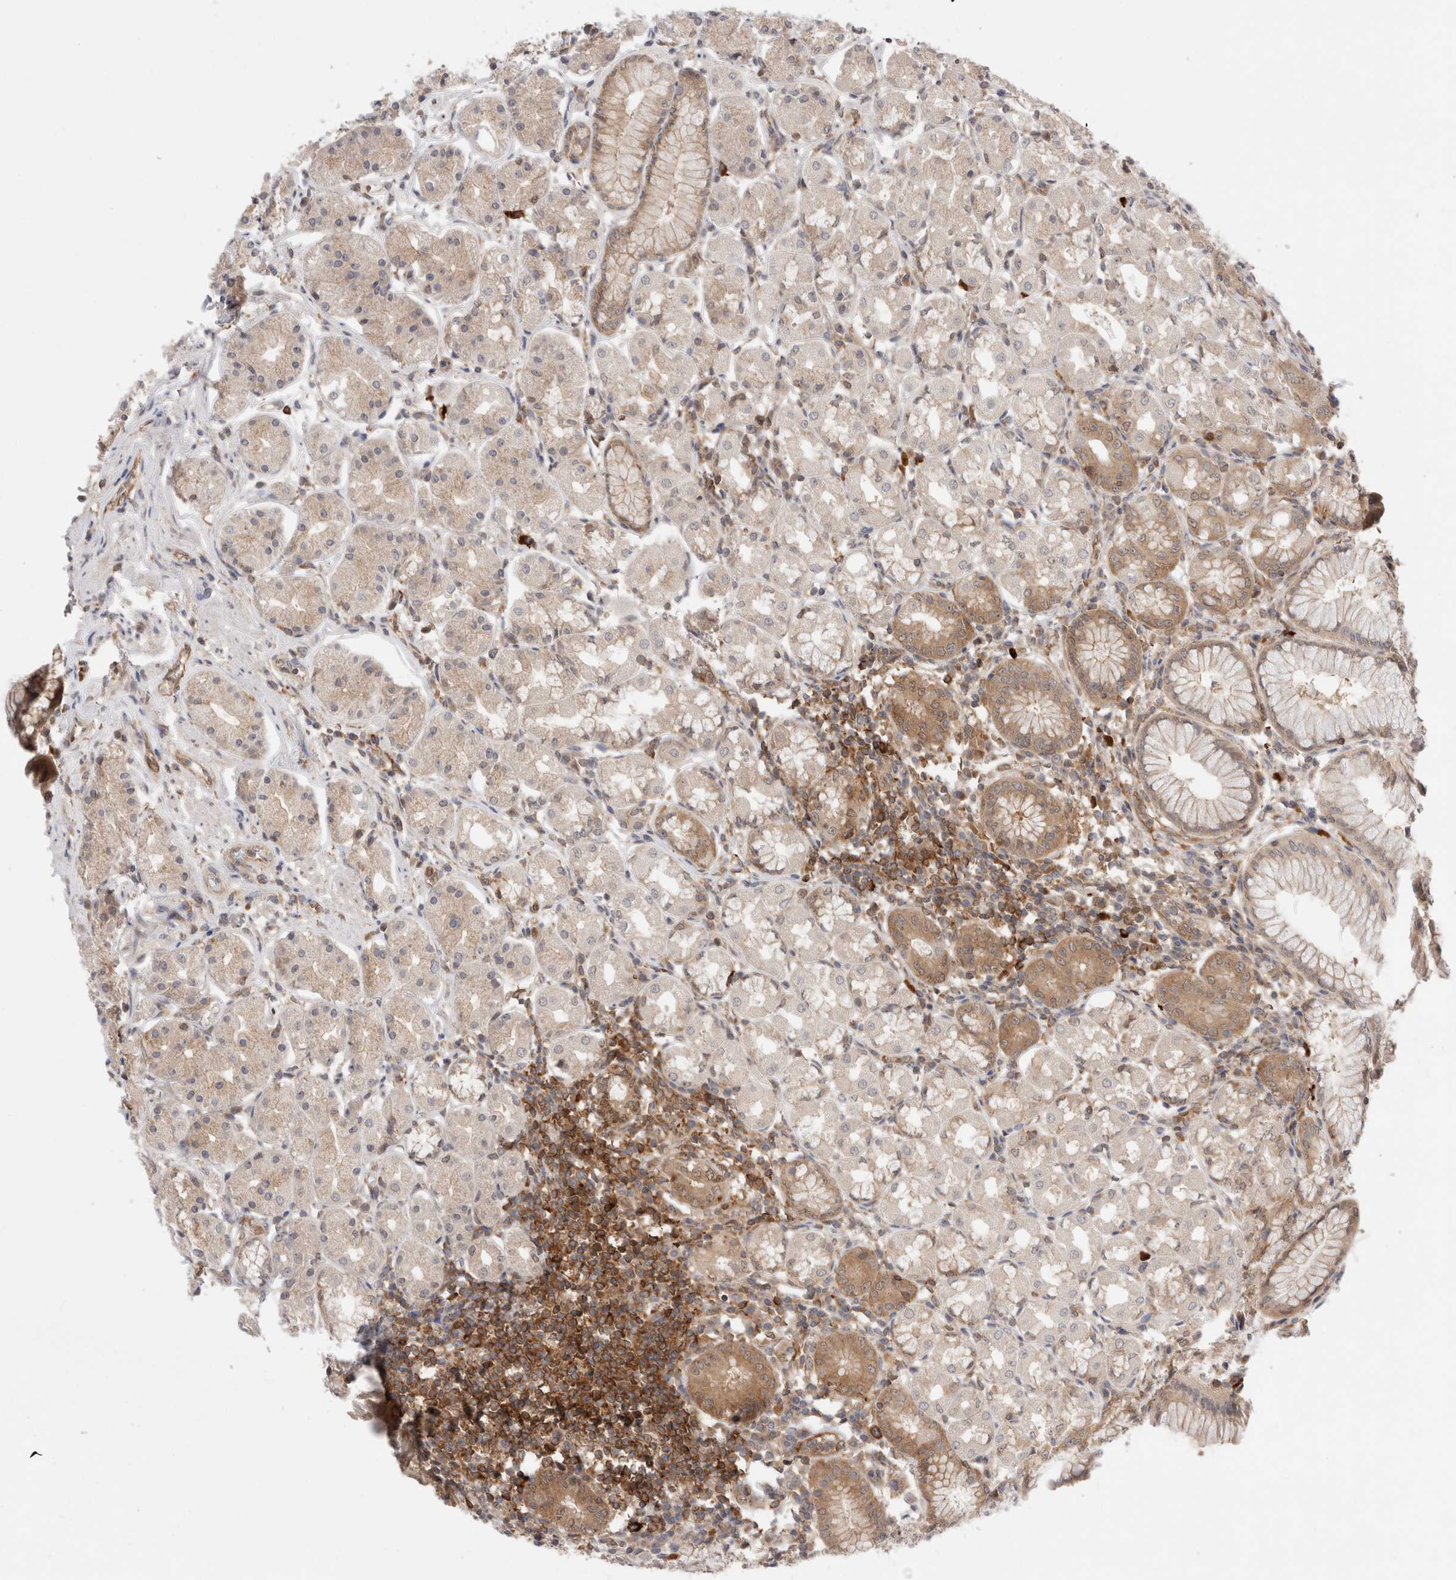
{"staining": {"intensity": "moderate", "quantity": "<25%", "location": "cytoplasmic/membranous"}, "tissue": "stomach", "cell_type": "Glandular cells", "image_type": "normal", "snomed": [{"axis": "morphology", "description": "Normal tissue, NOS"}, {"axis": "topography", "description": "Stomach, lower"}], "caption": "This image demonstrates normal stomach stained with immunohistochemistry to label a protein in brown. The cytoplasmic/membranous of glandular cells show moderate positivity for the protein. Nuclei are counter-stained blue.", "gene": "NFKB1", "patient": {"sex": "female", "age": 56}}